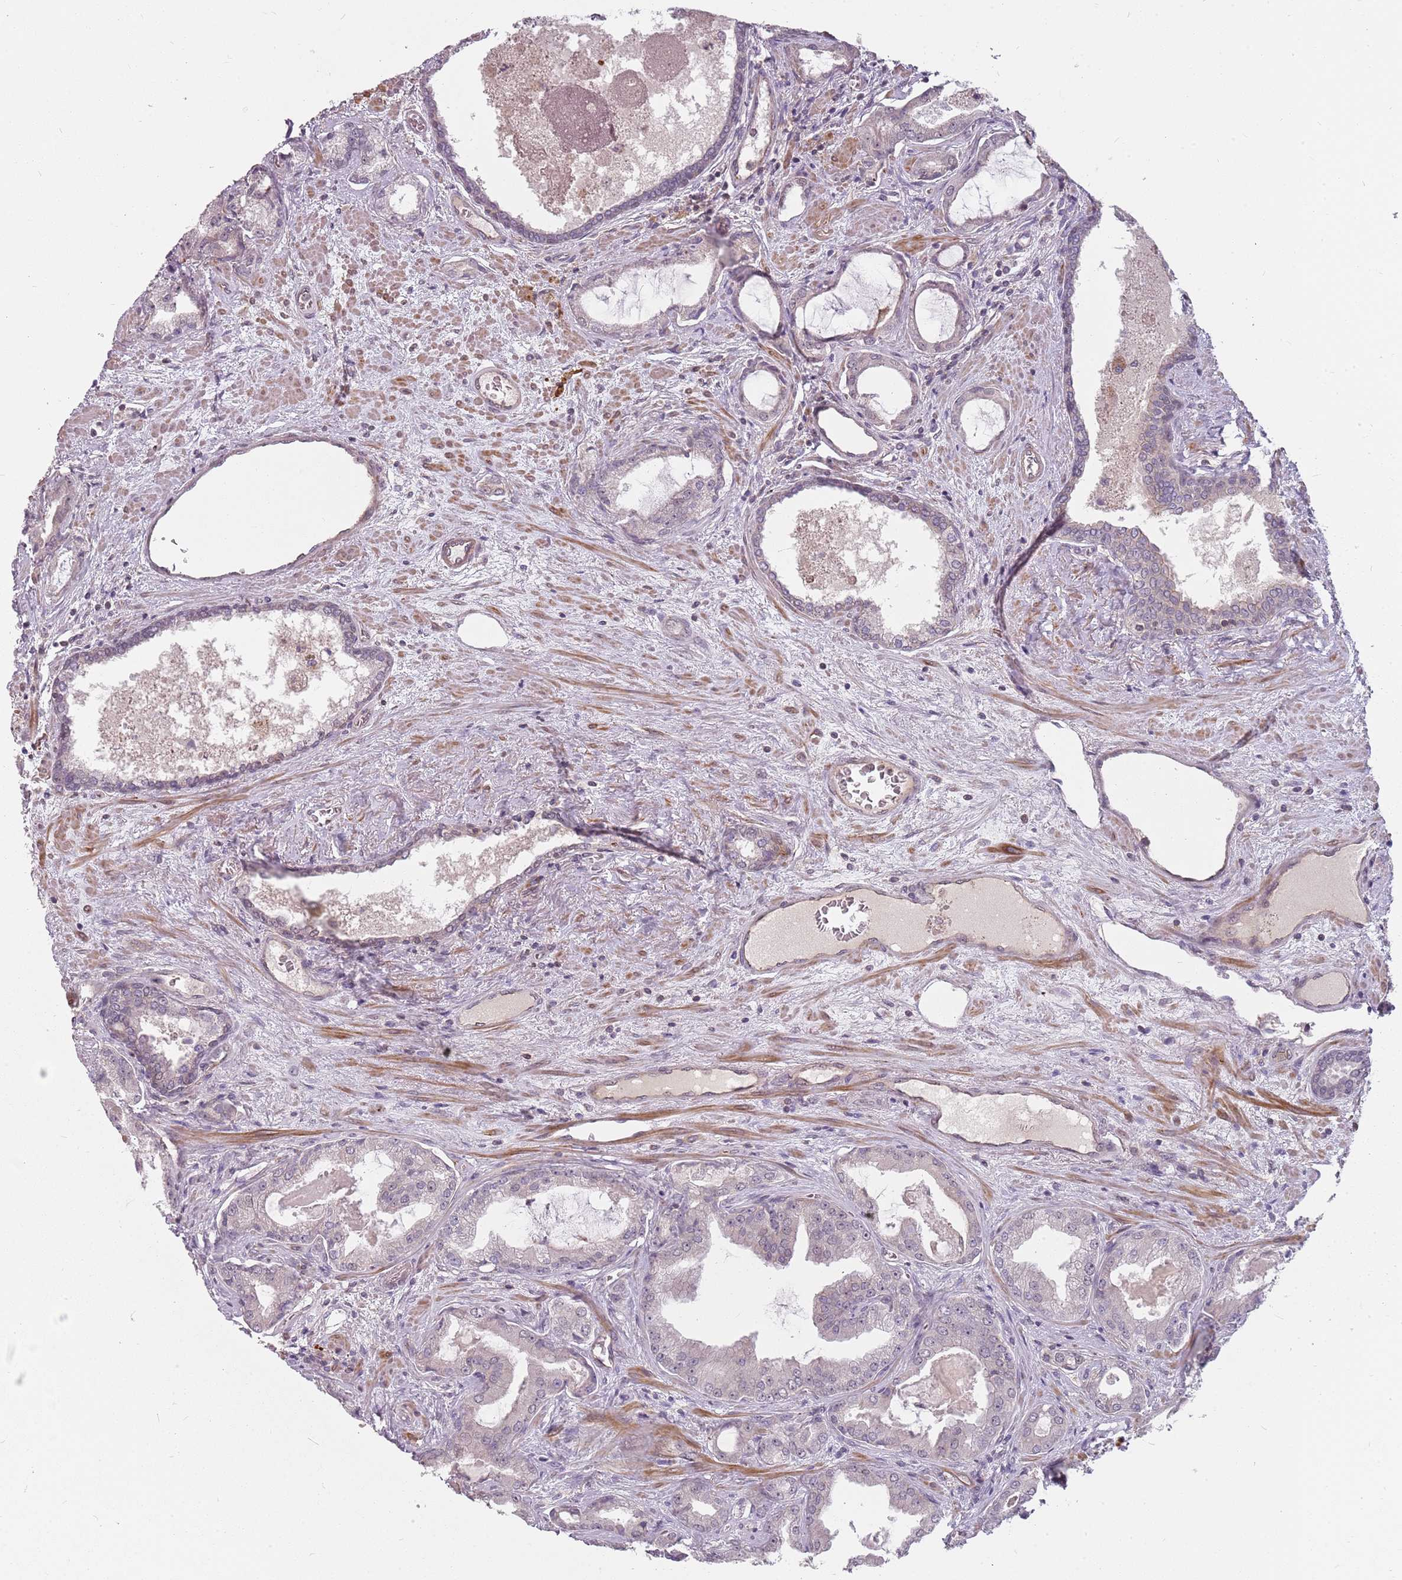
{"staining": {"intensity": "negative", "quantity": "none", "location": "none"}, "tissue": "prostate cancer", "cell_type": "Tumor cells", "image_type": "cancer", "snomed": [{"axis": "morphology", "description": "Adenocarcinoma, High grade"}, {"axis": "topography", "description": "Prostate"}], "caption": "An immunohistochemistry photomicrograph of adenocarcinoma (high-grade) (prostate) is shown. There is no staining in tumor cells of adenocarcinoma (high-grade) (prostate). Nuclei are stained in blue.", "gene": "PPP1R14C", "patient": {"sex": "male", "age": 68}}